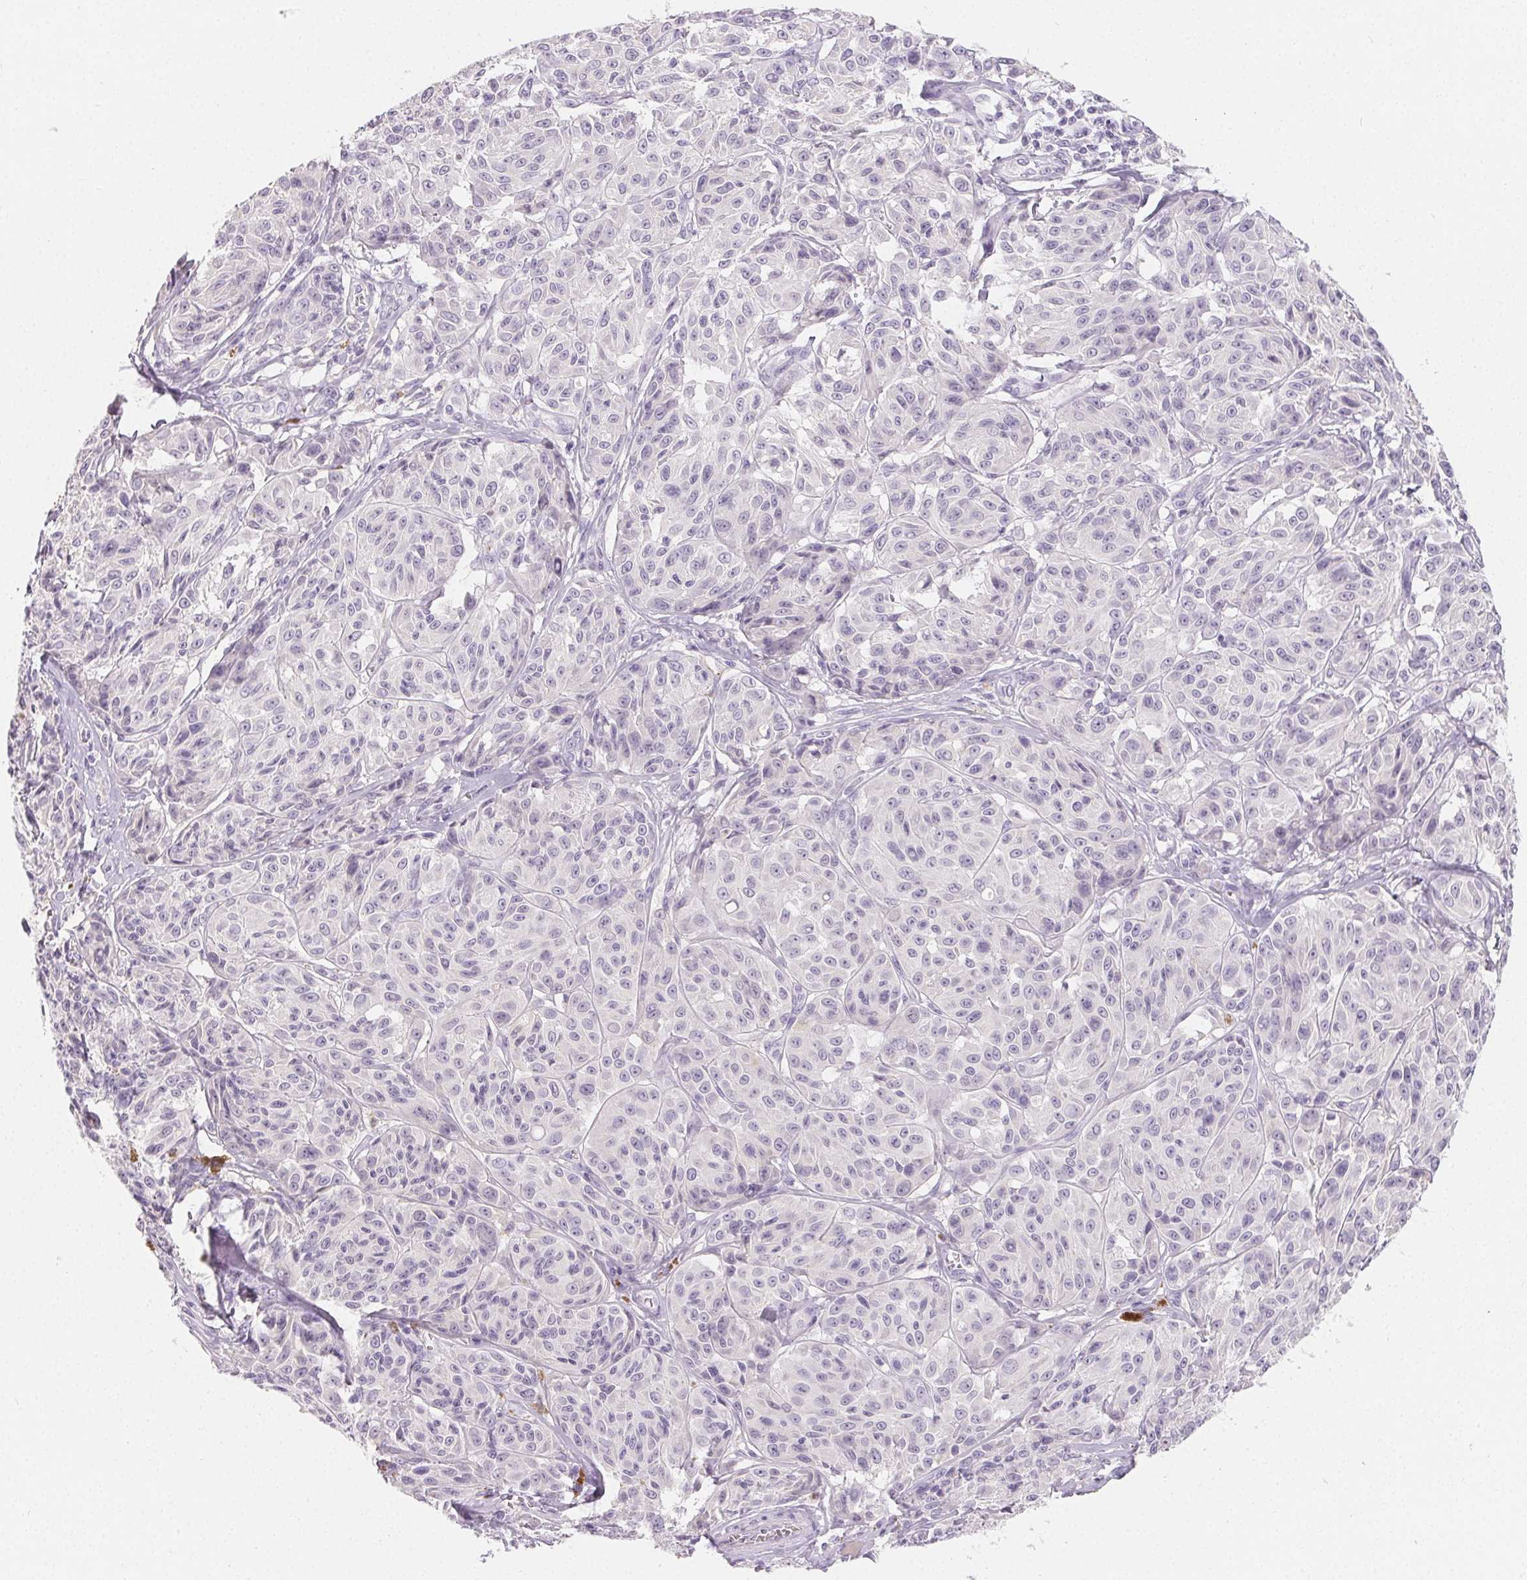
{"staining": {"intensity": "negative", "quantity": "none", "location": "none"}, "tissue": "melanoma", "cell_type": "Tumor cells", "image_type": "cancer", "snomed": [{"axis": "morphology", "description": "Malignant melanoma, NOS"}, {"axis": "topography", "description": "Skin"}], "caption": "The image exhibits no staining of tumor cells in melanoma.", "gene": "MIOX", "patient": {"sex": "male", "age": 91}}